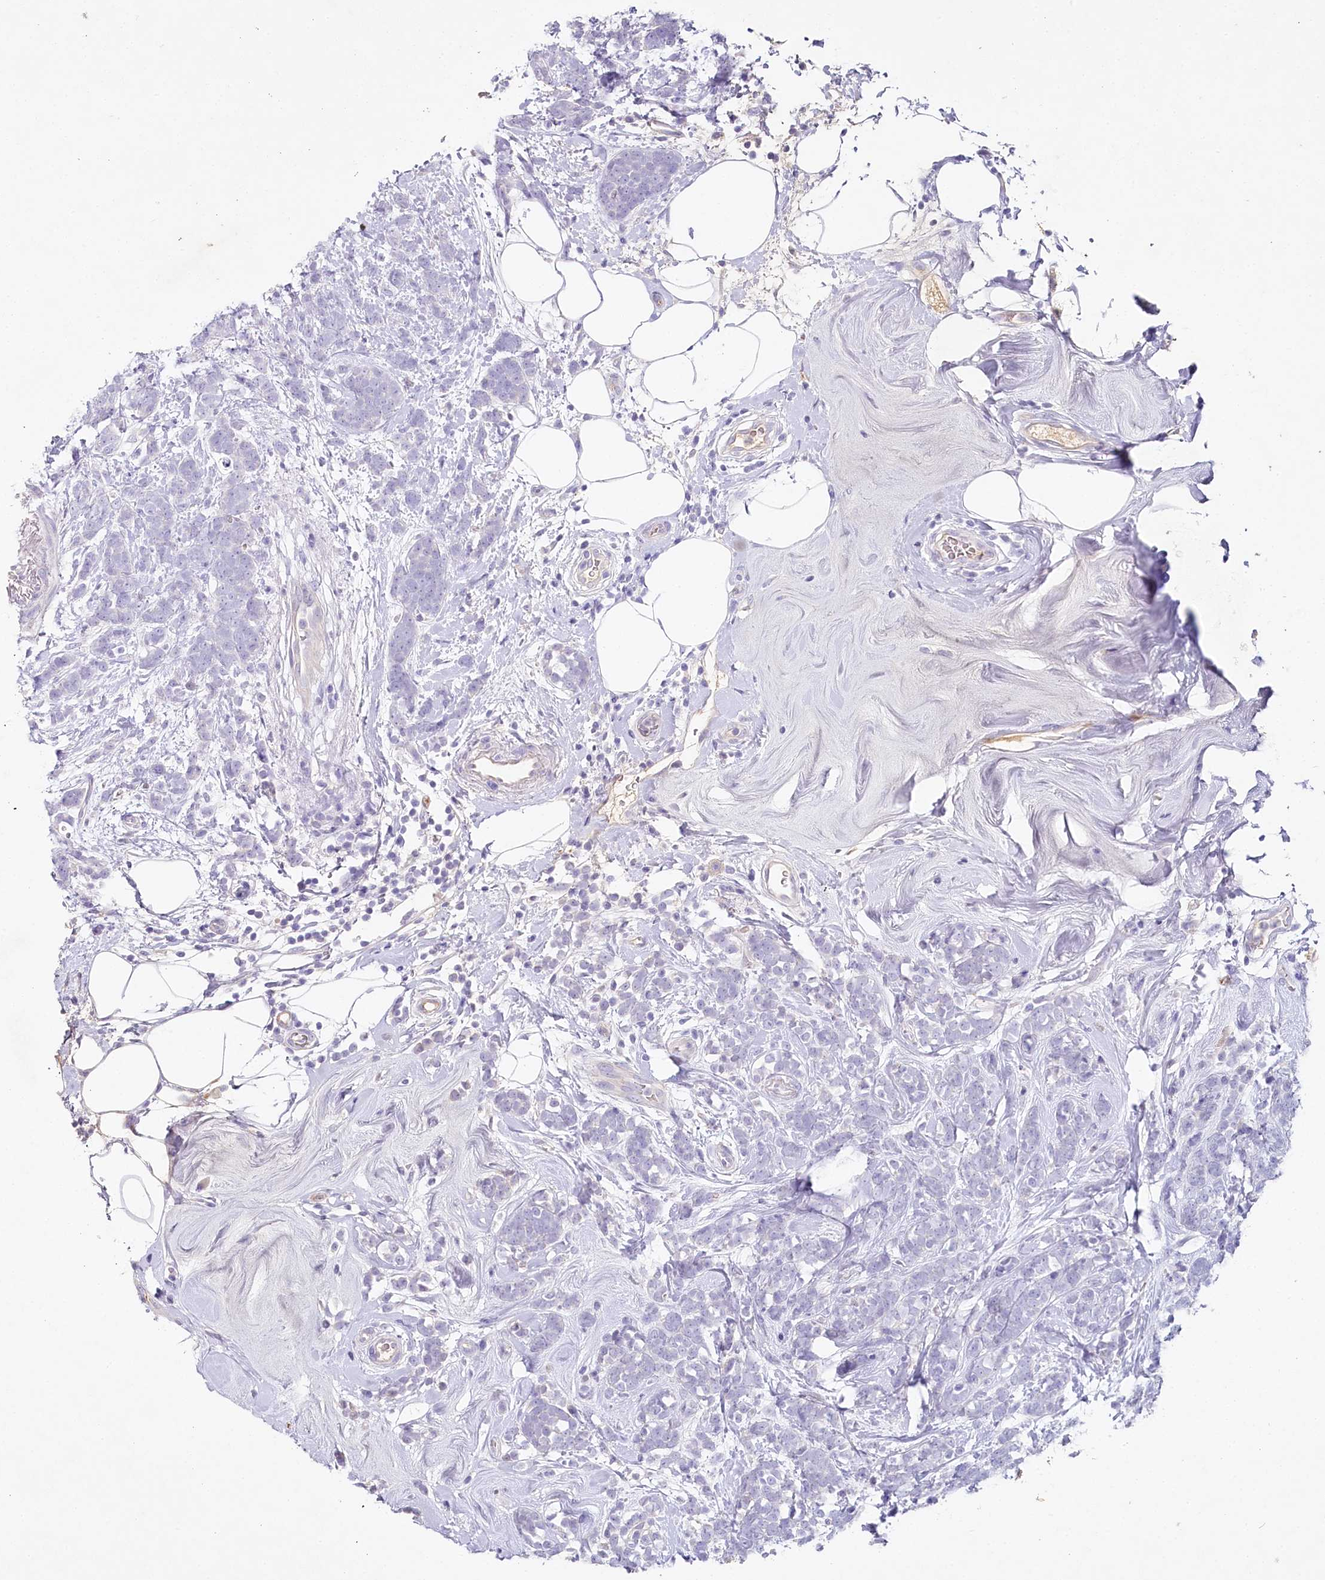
{"staining": {"intensity": "negative", "quantity": "none", "location": "none"}, "tissue": "breast cancer", "cell_type": "Tumor cells", "image_type": "cancer", "snomed": [{"axis": "morphology", "description": "Lobular carcinoma"}, {"axis": "topography", "description": "Breast"}], "caption": "Image shows no protein expression in tumor cells of lobular carcinoma (breast) tissue.", "gene": "HPD", "patient": {"sex": "female", "age": 58}}